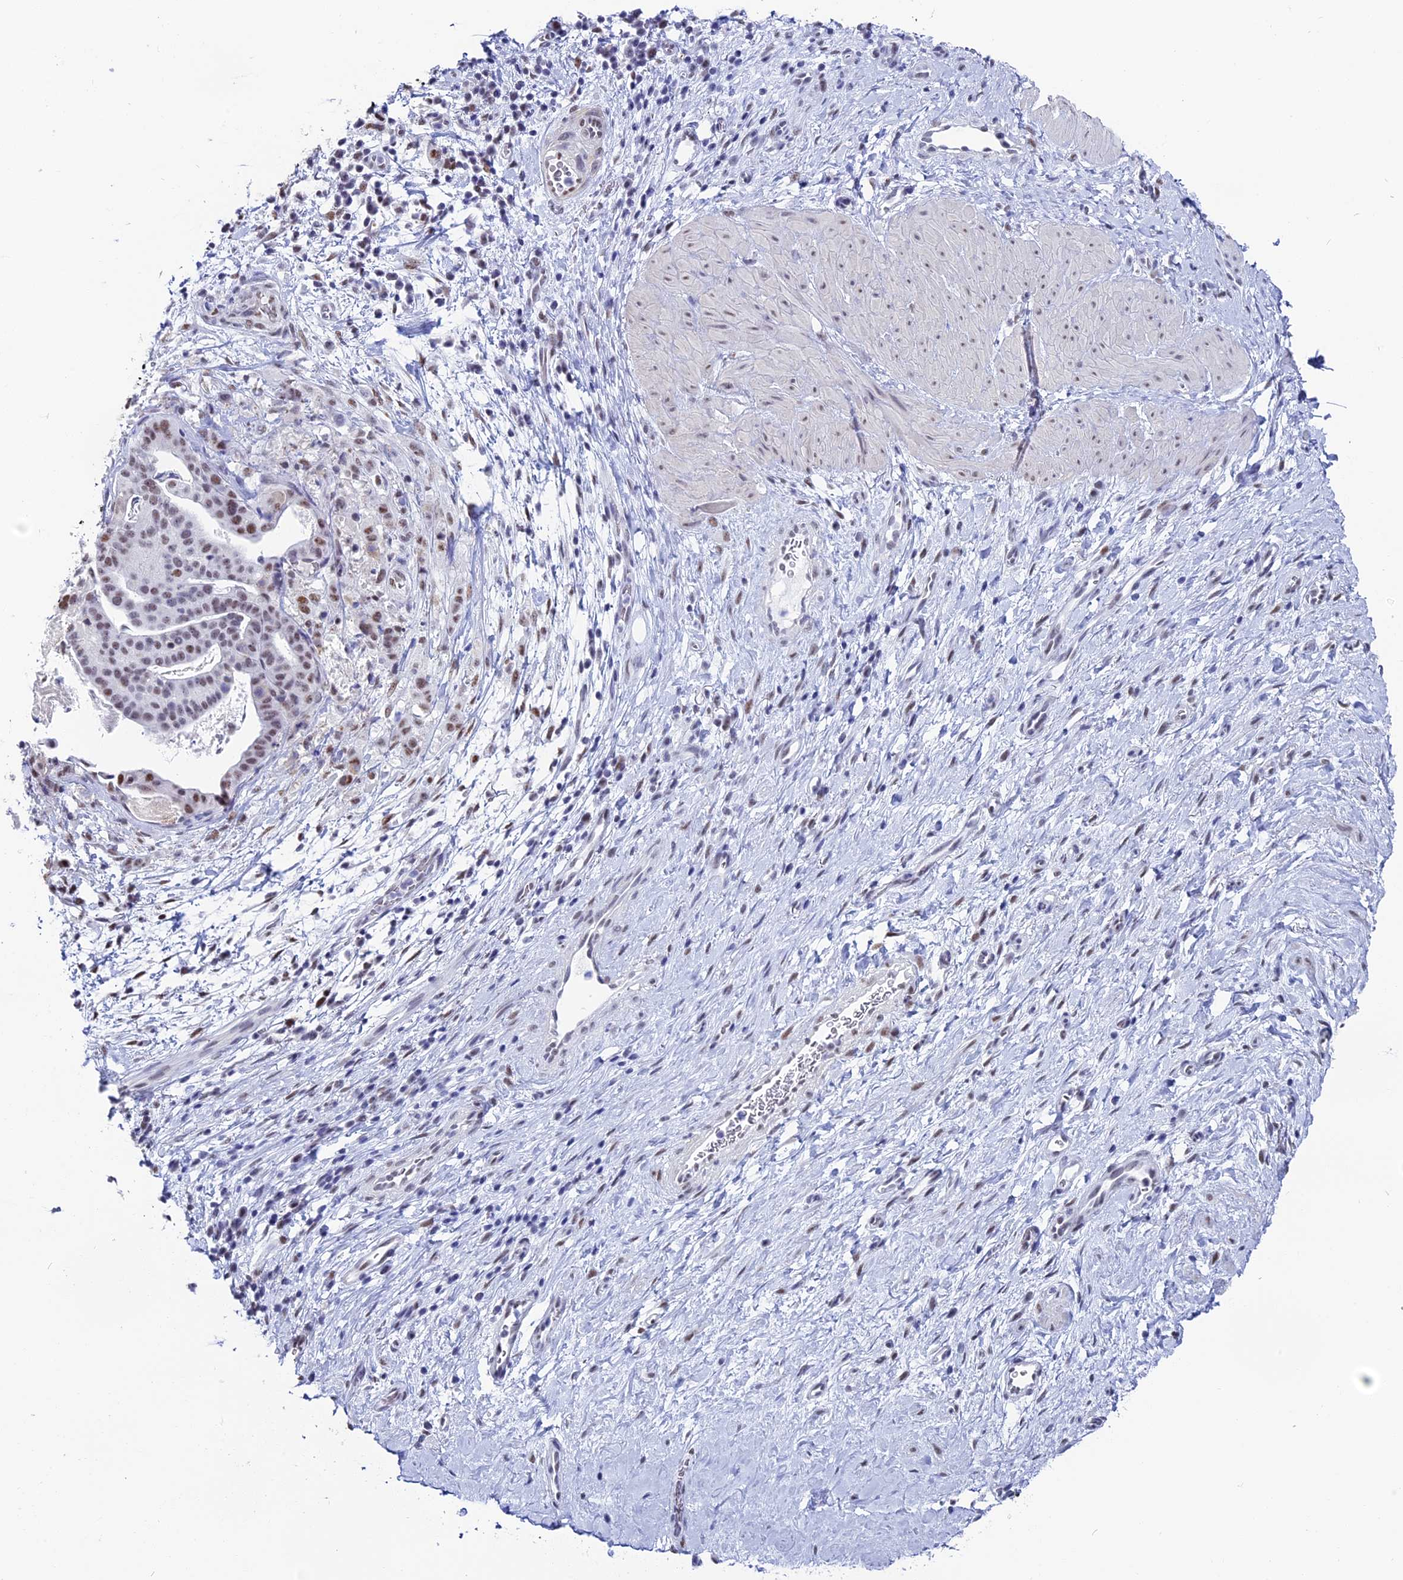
{"staining": {"intensity": "moderate", "quantity": "25%-75%", "location": "nuclear"}, "tissue": "stomach cancer", "cell_type": "Tumor cells", "image_type": "cancer", "snomed": [{"axis": "morphology", "description": "Adenocarcinoma, NOS"}, {"axis": "topography", "description": "Stomach"}], "caption": "DAB (3,3'-diaminobenzidine) immunohistochemical staining of stomach adenocarcinoma demonstrates moderate nuclear protein staining in about 25%-75% of tumor cells.", "gene": "CD2BP2", "patient": {"sex": "male", "age": 48}}